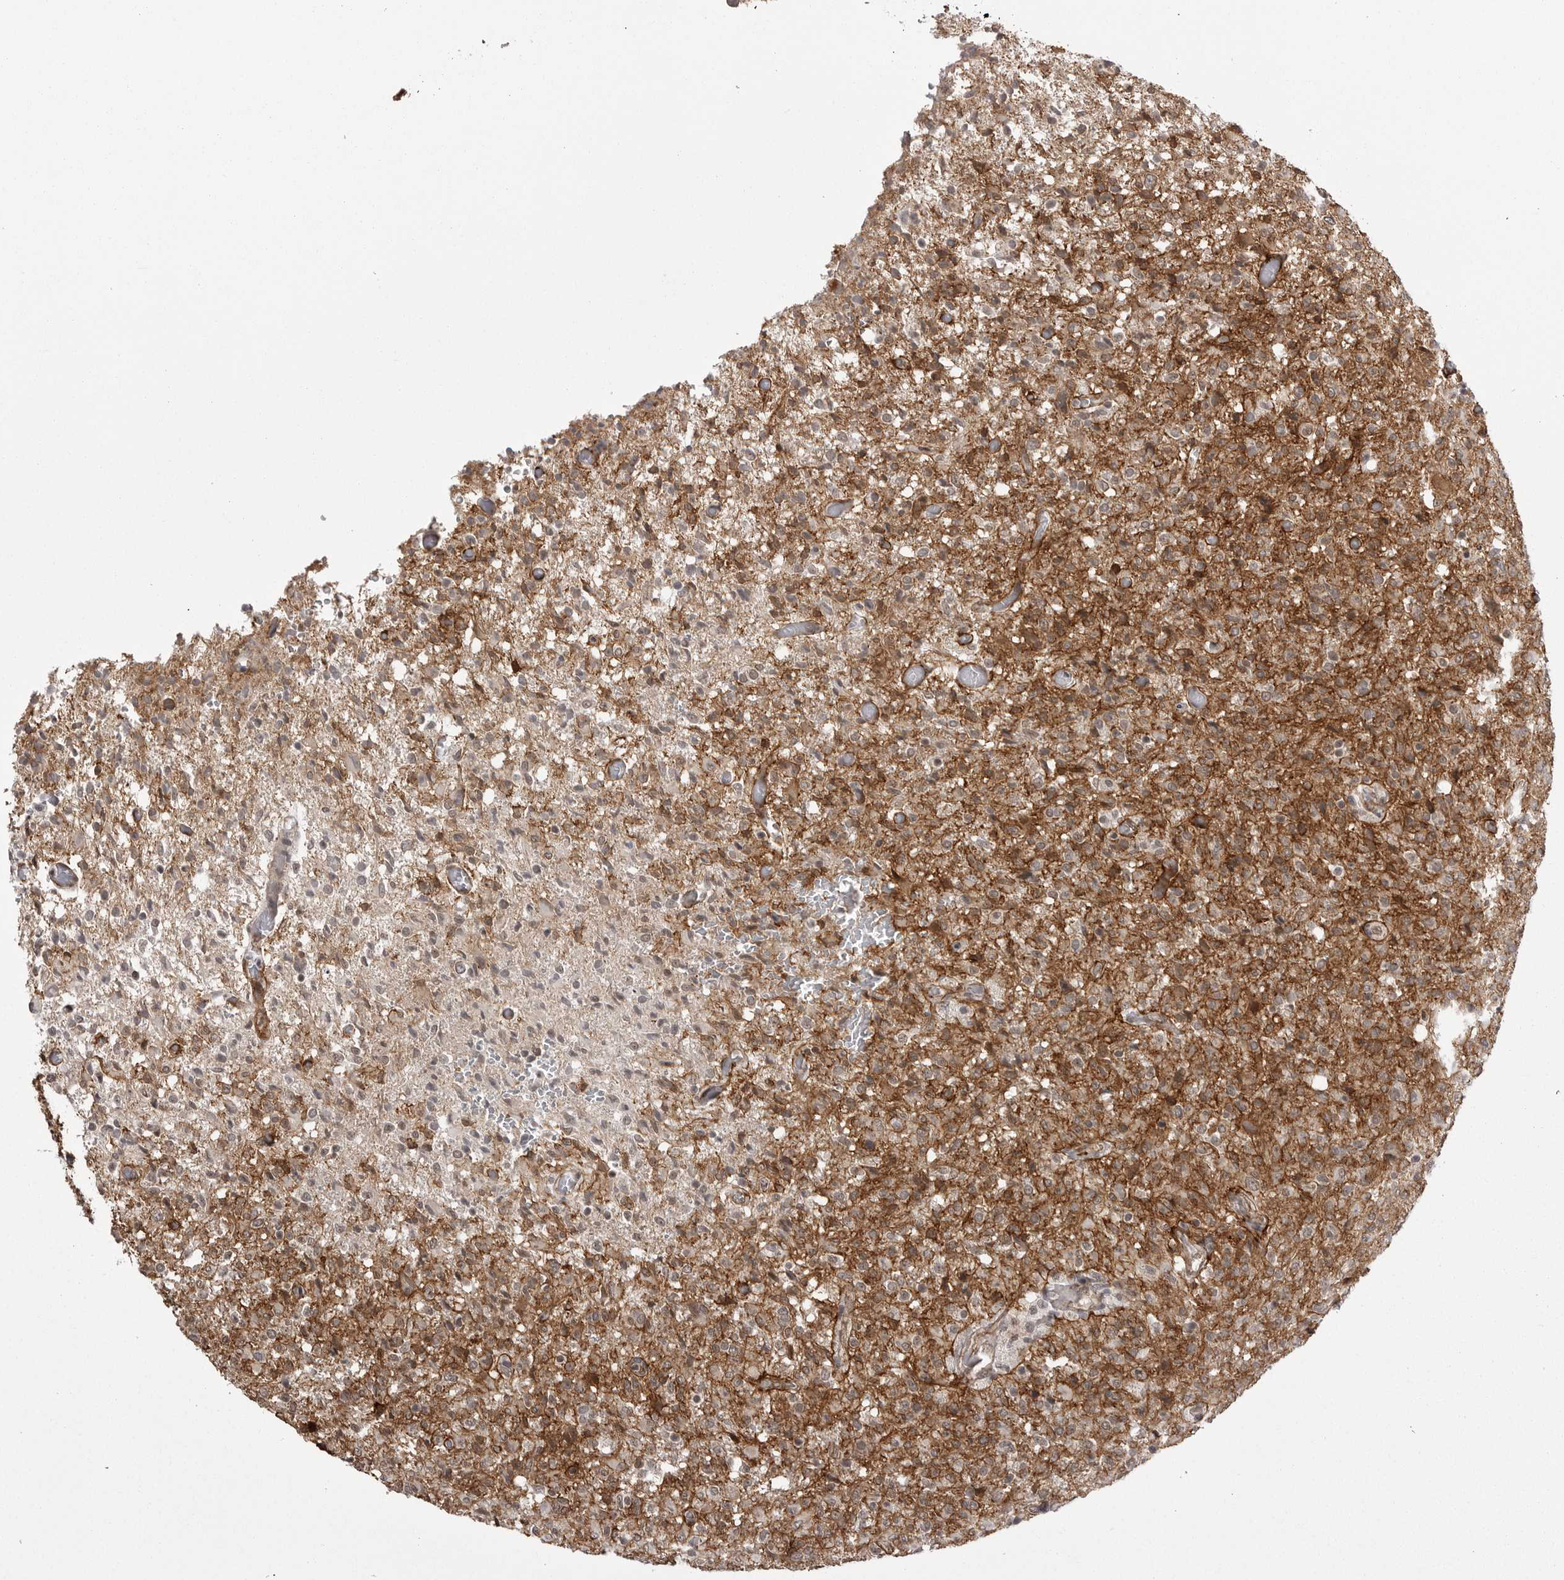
{"staining": {"intensity": "weak", "quantity": "25%-75%", "location": "cytoplasmic/membranous"}, "tissue": "glioma", "cell_type": "Tumor cells", "image_type": "cancer", "snomed": [{"axis": "morphology", "description": "Glioma, malignant, High grade"}, {"axis": "topography", "description": "Brain"}], "caption": "A low amount of weak cytoplasmic/membranous positivity is appreciated in approximately 25%-75% of tumor cells in malignant glioma (high-grade) tissue.", "gene": "SORBS1", "patient": {"sex": "female", "age": 57}}